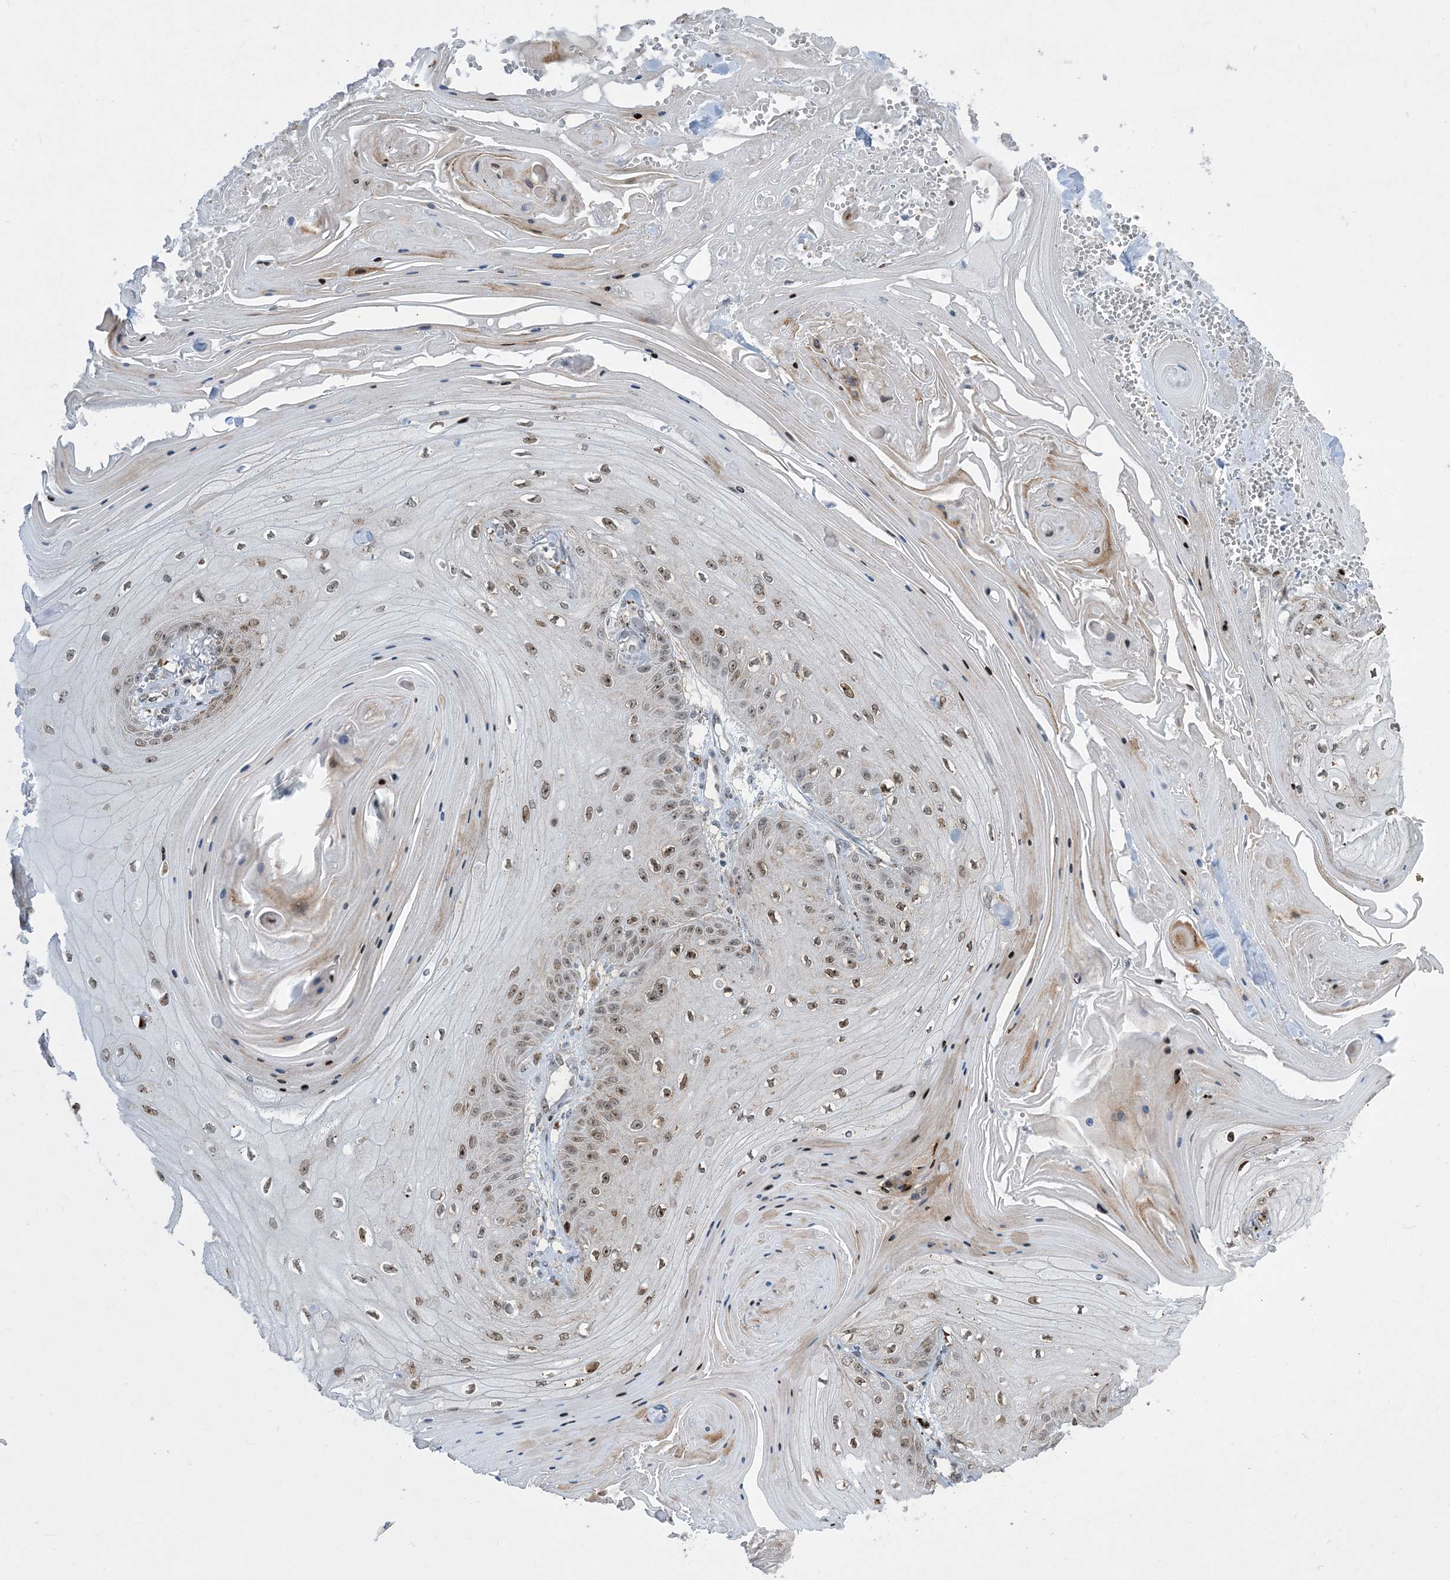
{"staining": {"intensity": "moderate", "quantity": "25%-75%", "location": "nuclear"}, "tissue": "skin cancer", "cell_type": "Tumor cells", "image_type": "cancer", "snomed": [{"axis": "morphology", "description": "Squamous cell carcinoma, NOS"}, {"axis": "topography", "description": "Skin"}], "caption": "Immunohistochemical staining of human skin squamous cell carcinoma reveals medium levels of moderate nuclear protein expression in approximately 25%-75% of tumor cells.", "gene": "SLC25A53", "patient": {"sex": "male", "age": 74}}